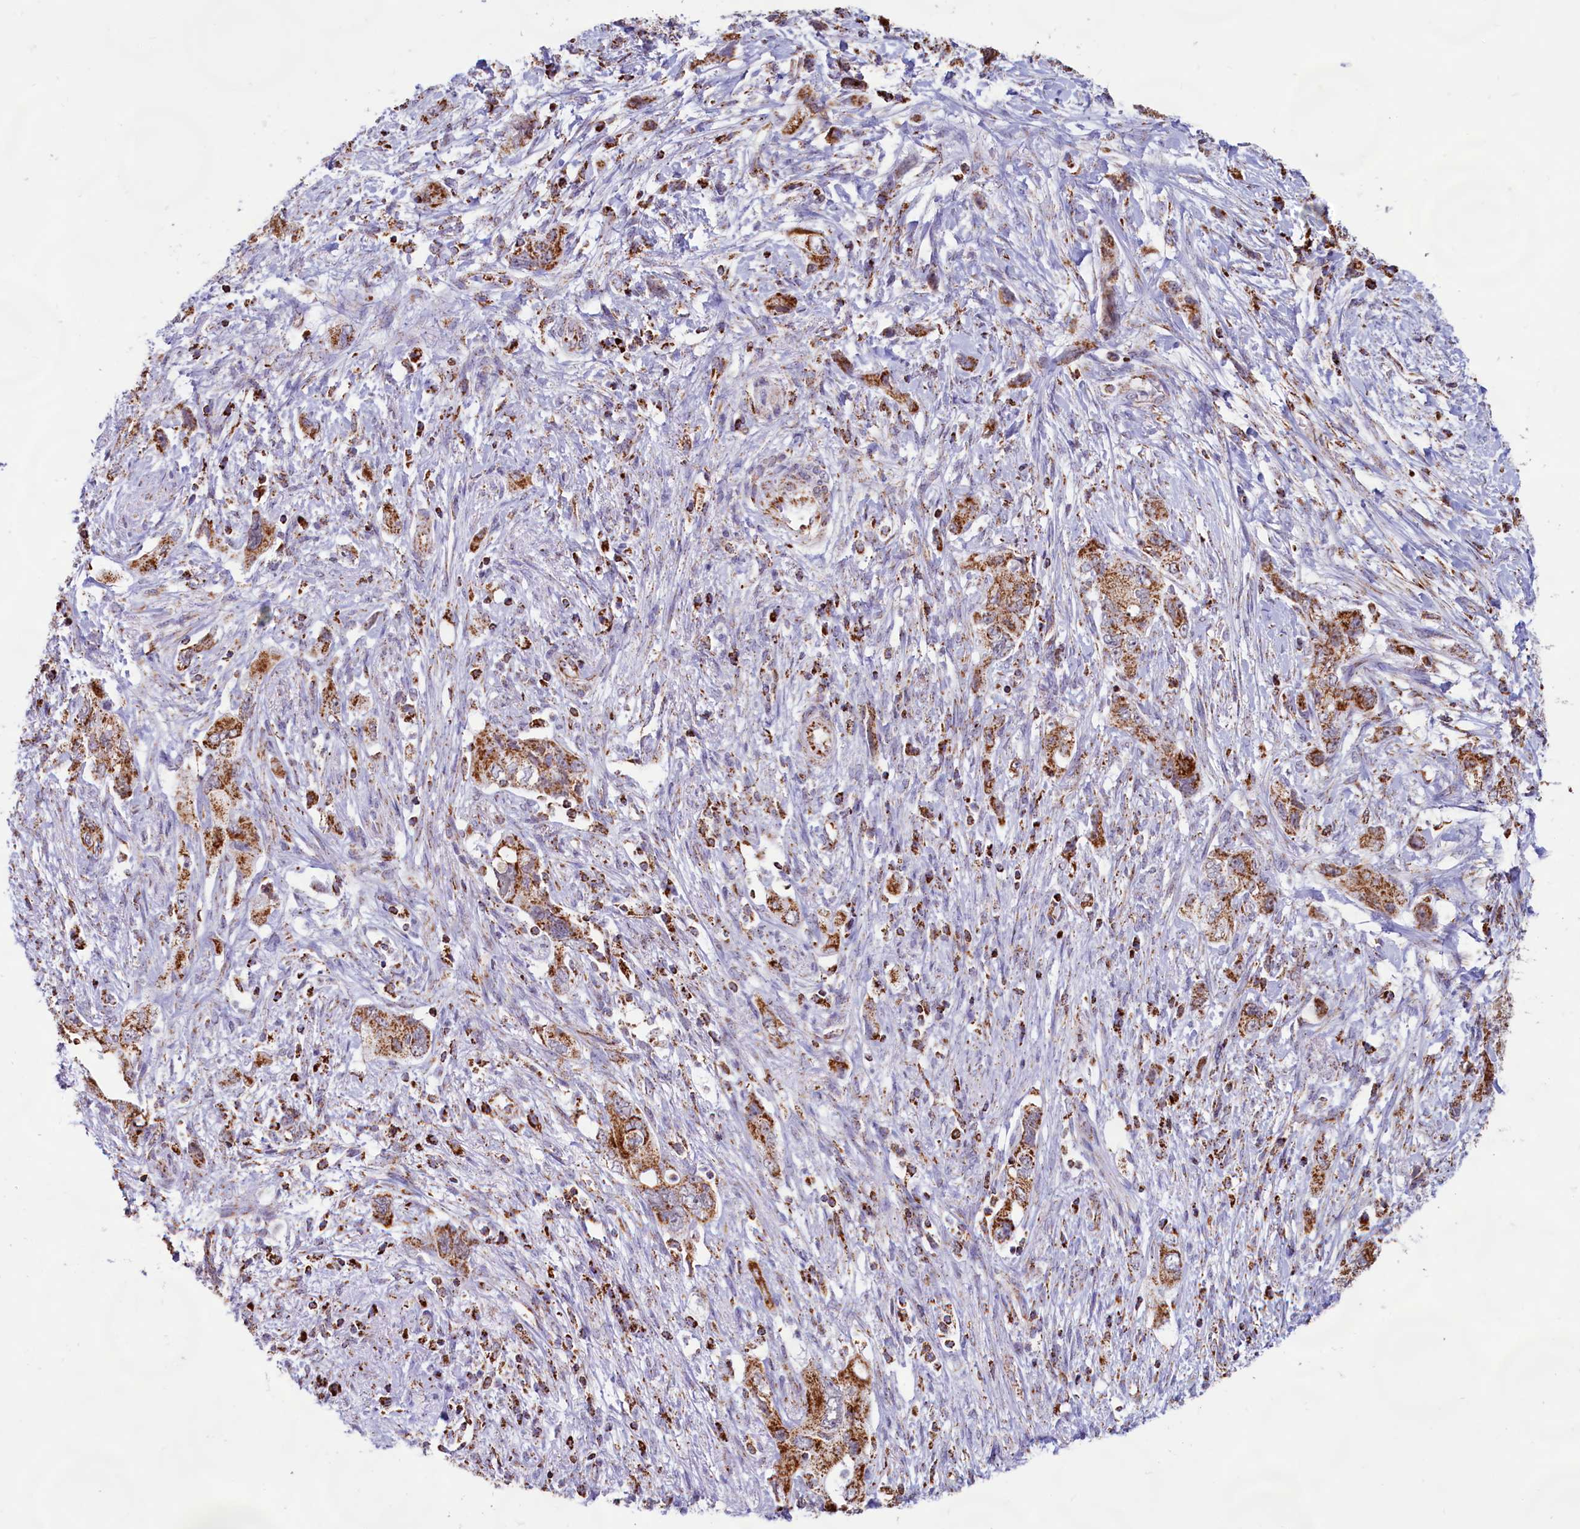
{"staining": {"intensity": "moderate", "quantity": ">75%", "location": "cytoplasmic/membranous"}, "tissue": "pancreatic cancer", "cell_type": "Tumor cells", "image_type": "cancer", "snomed": [{"axis": "morphology", "description": "Adenocarcinoma, NOS"}, {"axis": "topography", "description": "Pancreas"}], "caption": "Immunohistochemical staining of human pancreatic adenocarcinoma demonstrates medium levels of moderate cytoplasmic/membranous expression in approximately >75% of tumor cells.", "gene": "C1D", "patient": {"sex": "female", "age": 73}}